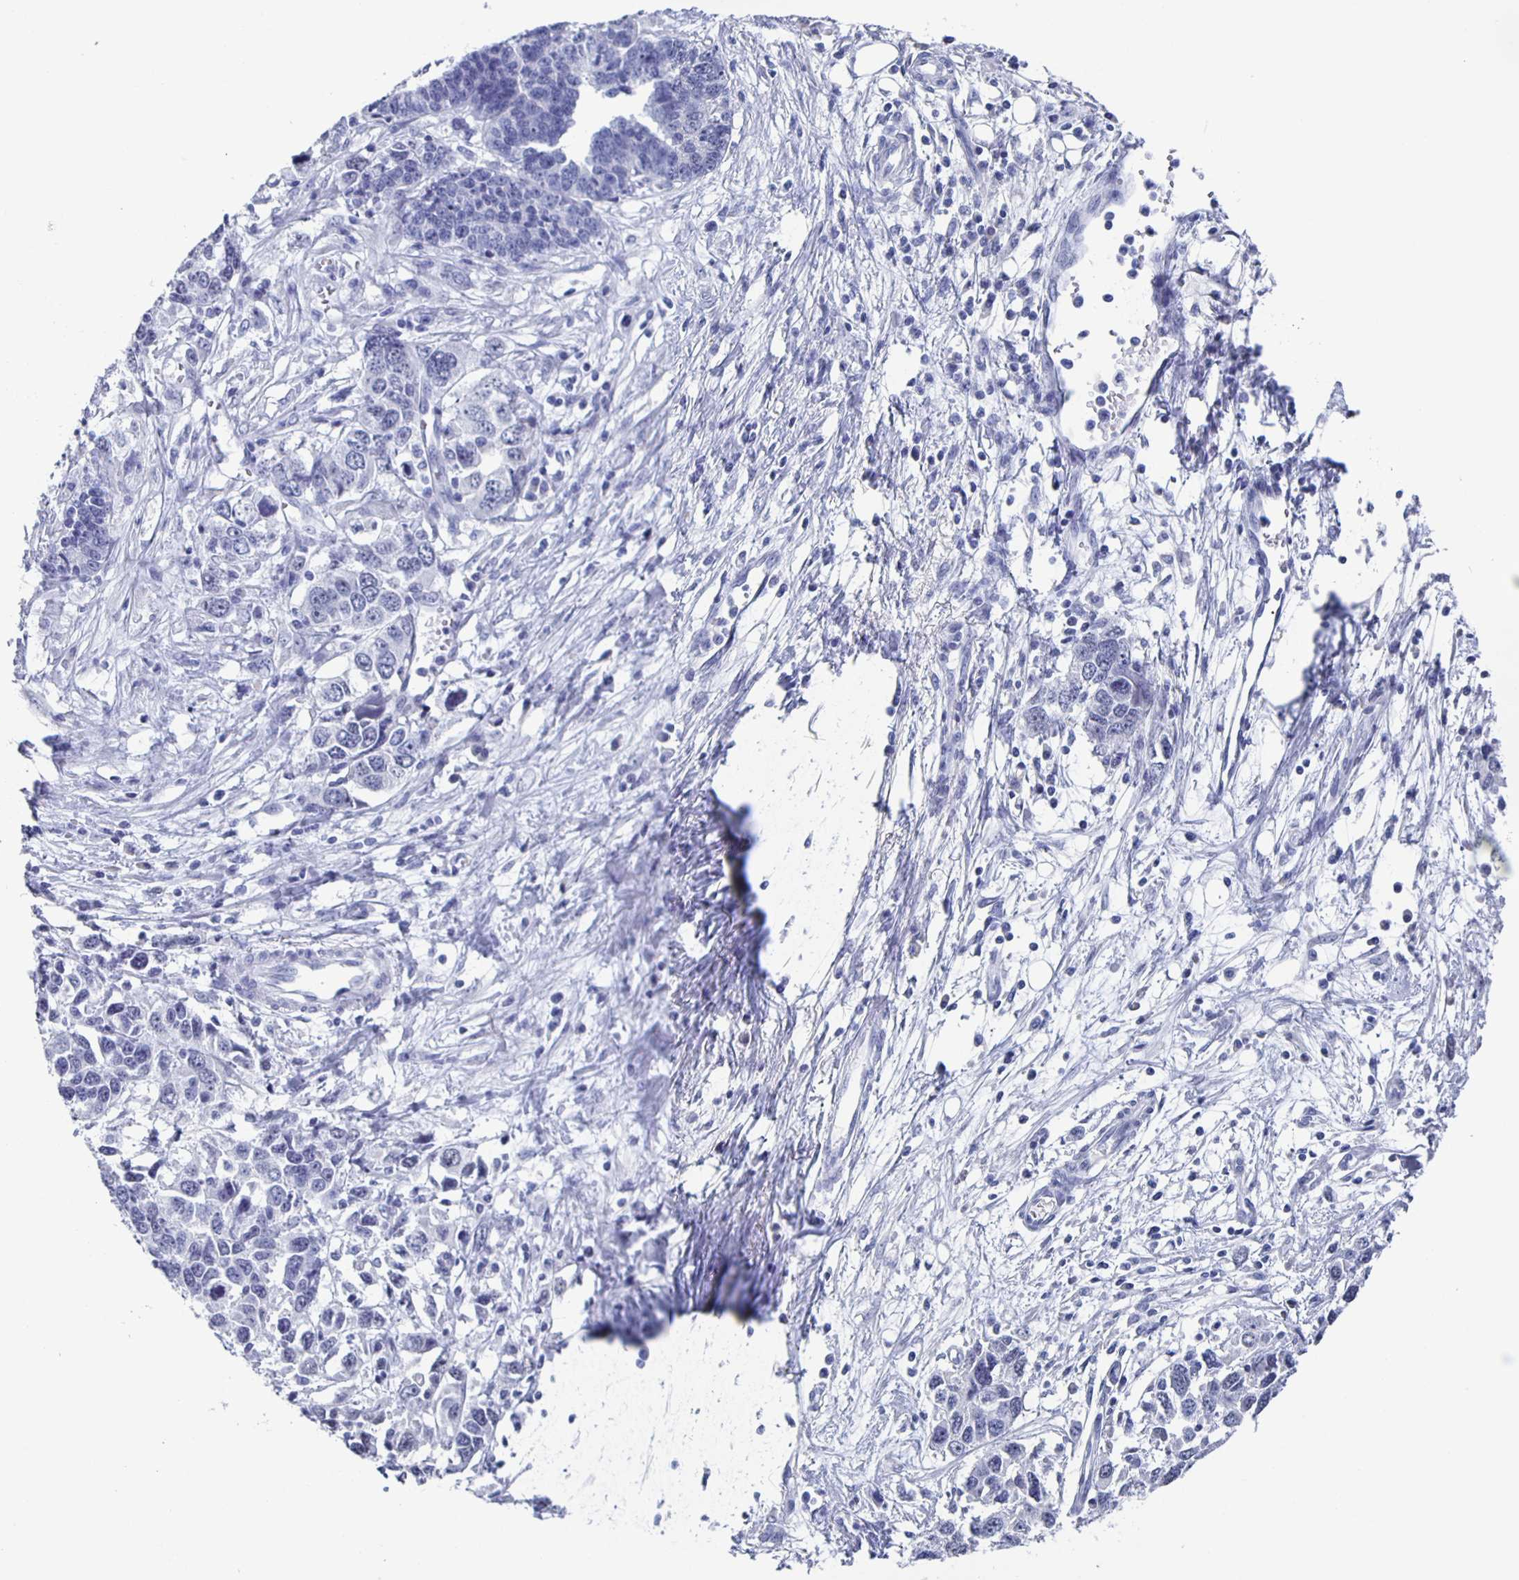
{"staining": {"intensity": "negative", "quantity": "none", "location": "none"}, "tissue": "ovarian cancer", "cell_type": "Tumor cells", "image_type": "cancer", "snomed": [{"axis": "morphology", "description": "Cystadenocarcinoma, serous, NOS"}, {"axis": "topography", "description": "Ovary"}], "caption": "IHC histopathology image of neoplastic tissue: human ovarian cancer (serous cystadenocarcinoma) stained with DAB (3,3'-diaminobenzidine) exhibits no significant protein positivity in tumor cells.", "gene": "CCDC17", "patient": {"sex": "female", "age": 76}}